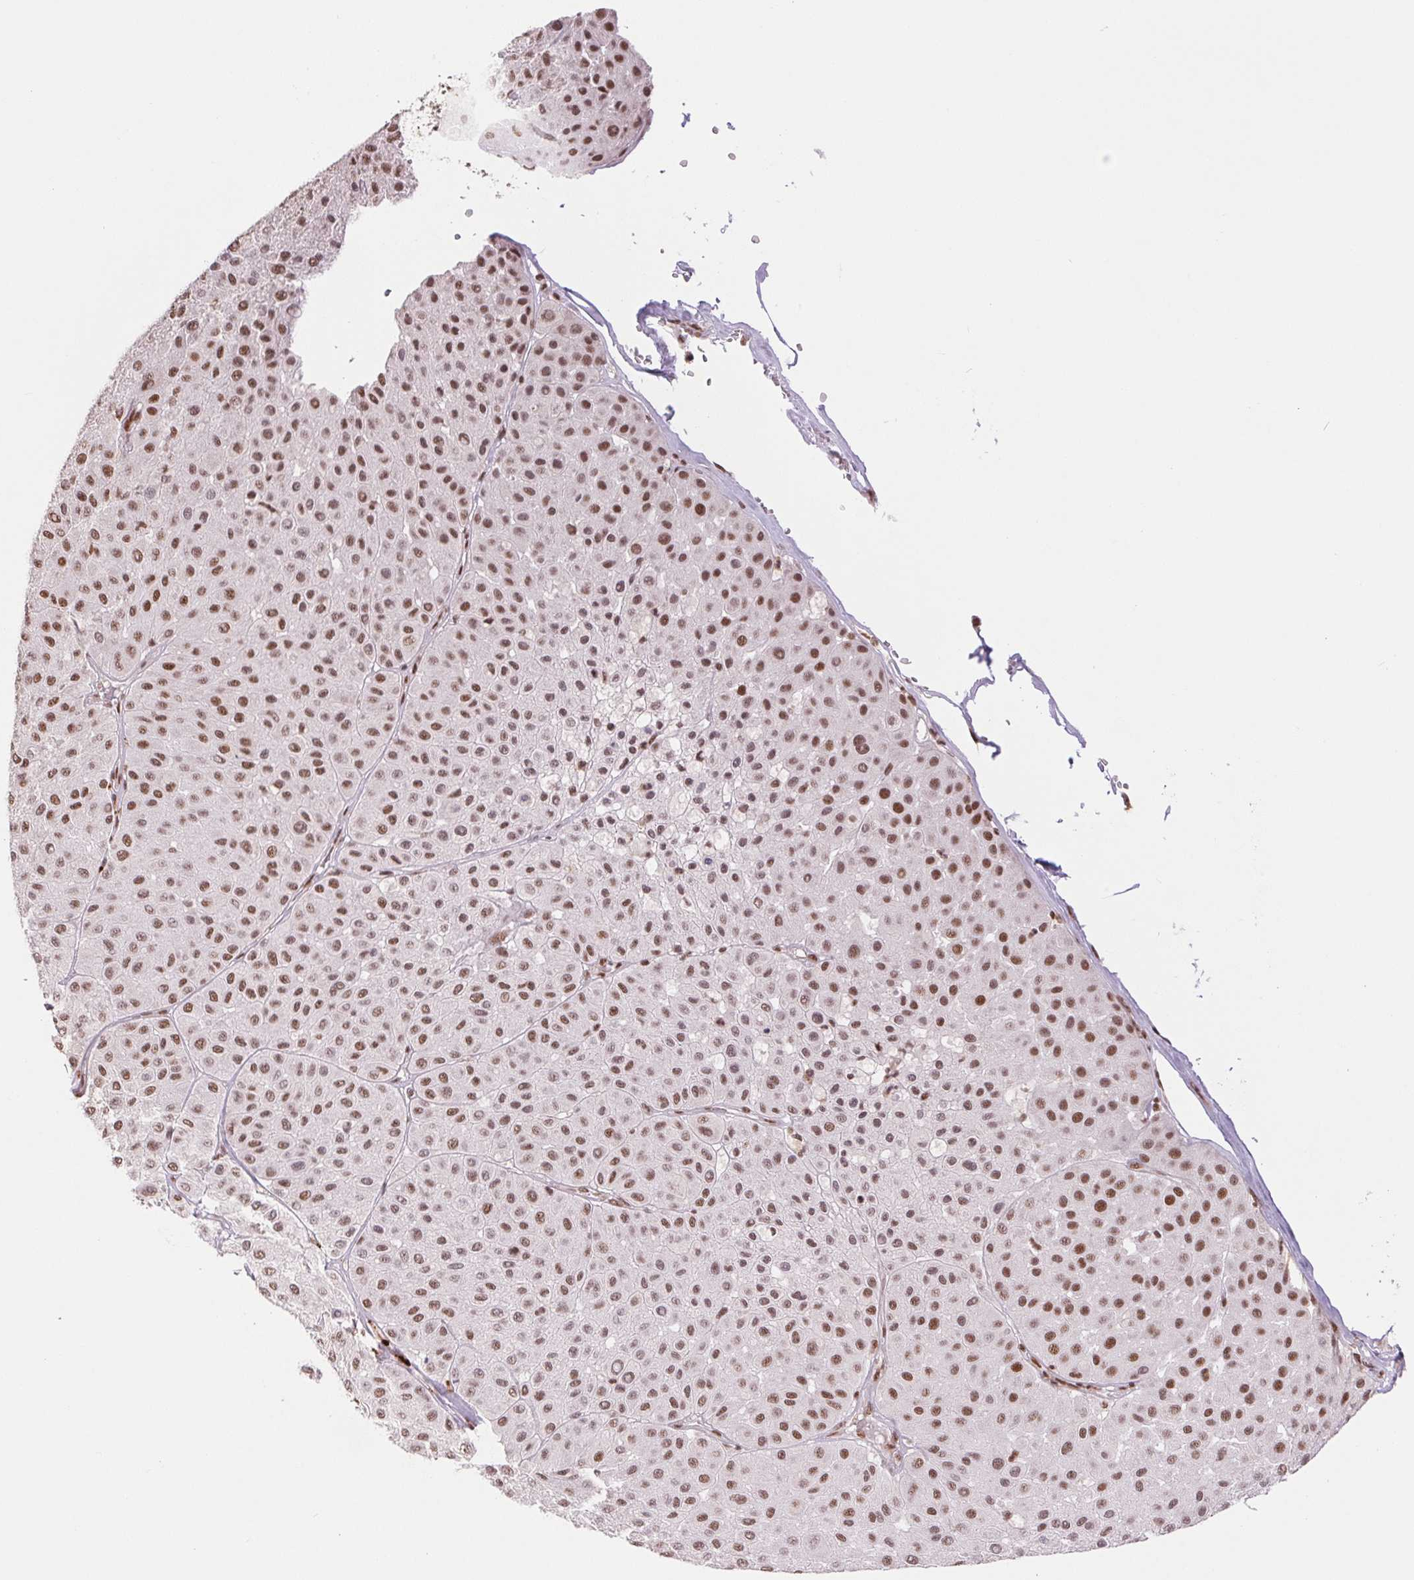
{"staining": {"intensity": "moderate", "quantity": ">75%", "location": "nuclear"}, "tissue": "melanoma", "cell_type": "Tumor cells", "image_type": "cancer", "snomed": [{"axis": "morphology", "description": "Malignant melanoma, Metastatic site"}, {"axis": "topography", "description": "Smooth muscle"}], "caption": "Immunohistochemical staining of human malignant melanoma (metastatic site) demonstrates medium levels of moderate nuclear protein staining in approximately >75% of tumor cells.", "gene": "SREK1", "patient": {"sex": "male", "age": 41}}